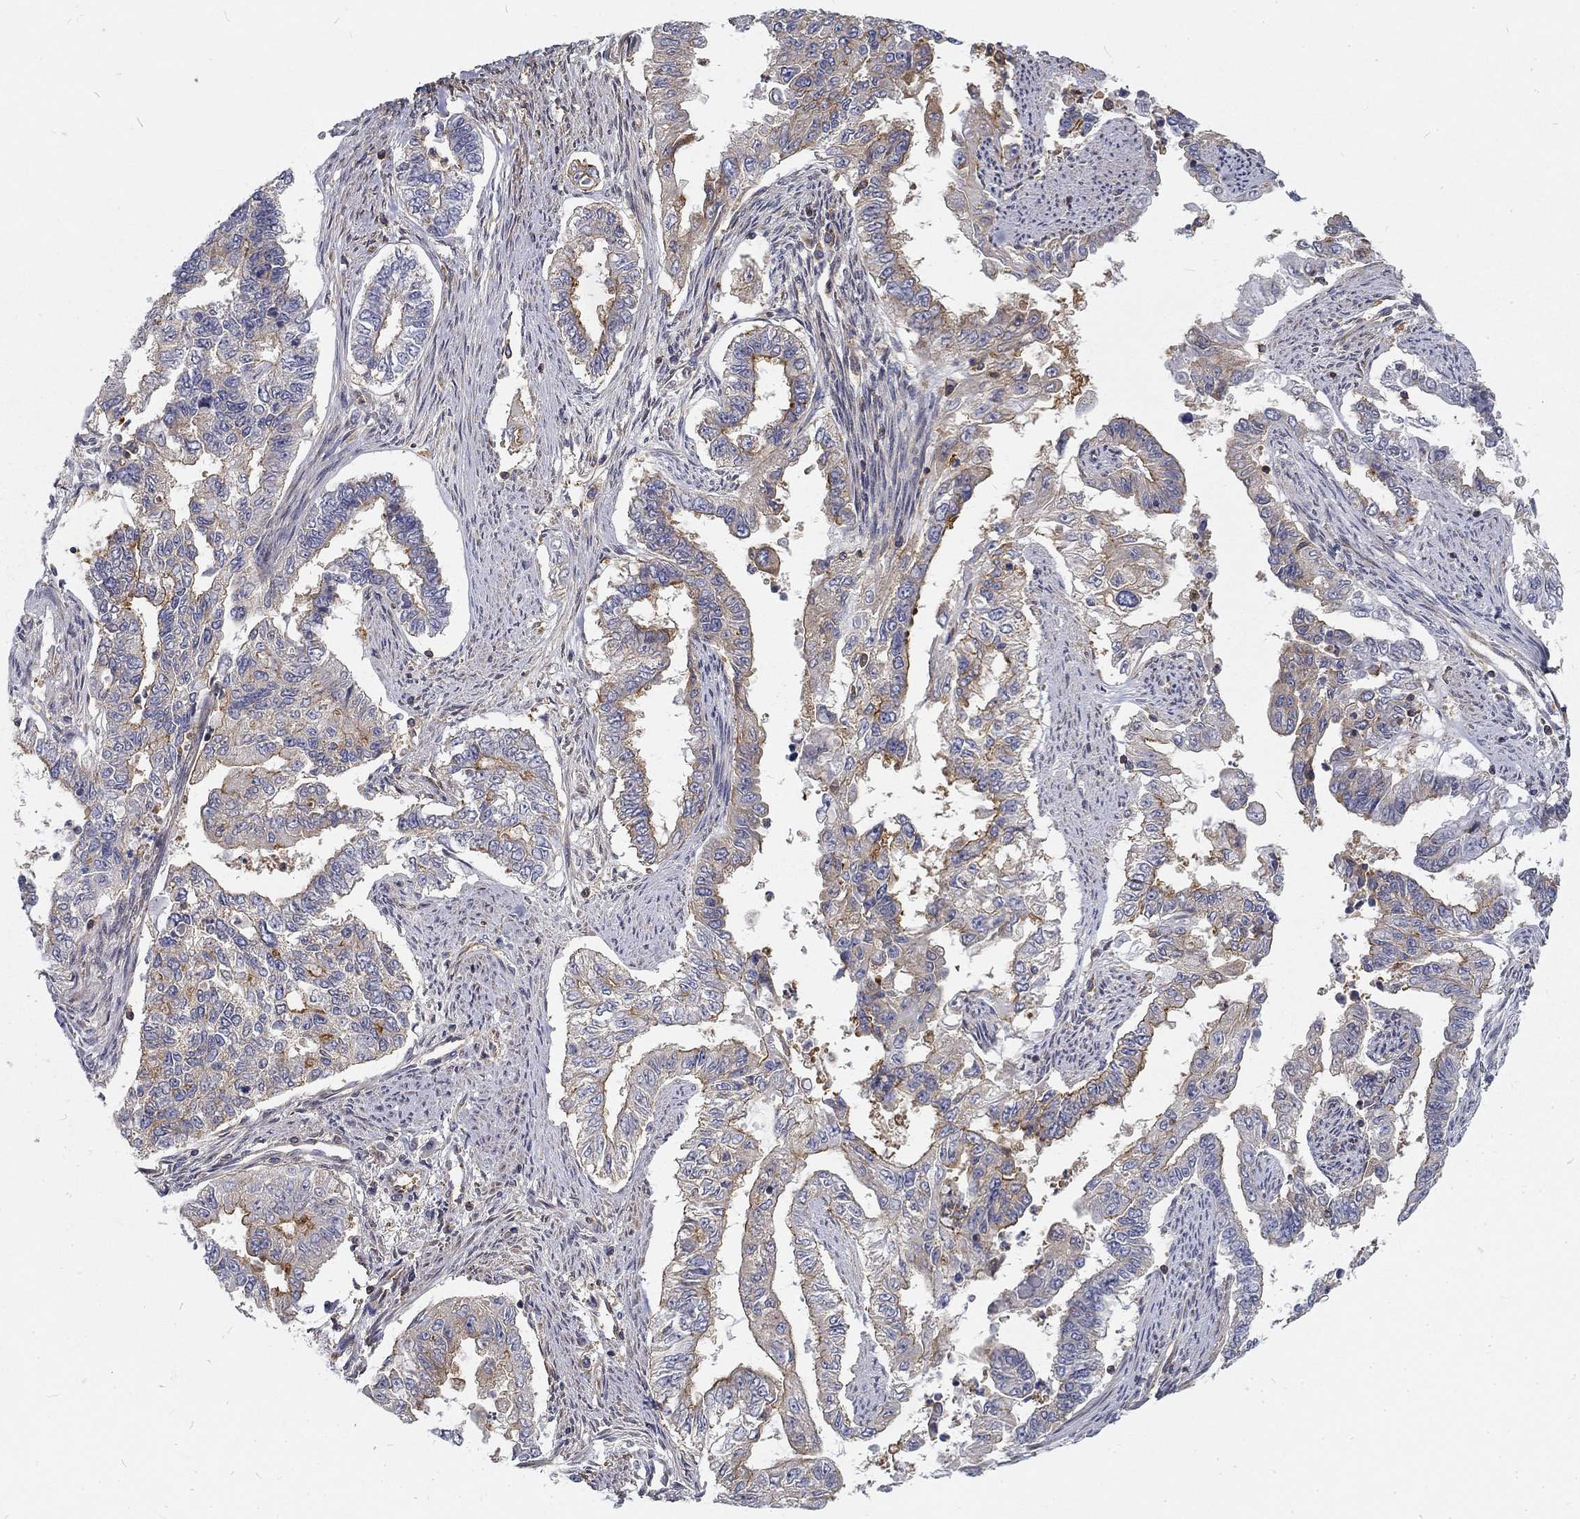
{"staining": {"intensity": "moderate", "quantity": "<25%", "location": "cytoplasmic/membranous"}, "tissue": "endometrial cancer", "cell_type": "Tumor cells", "image_type": "cancer", "snomed": [{"axis": "morphology", "description": "Adenocarcinoma, NOS"}, {"axis": "topography", "description": "Uterus"}], "caption": "This micrograph displays IHC staining of human endometrial adenocarcinoma, with low moderate cytoplasmic/membranous positivity in about <25% of tumor cells.", "gene": "MTMR11", "patient": {"sex": "female", "age": 59}}